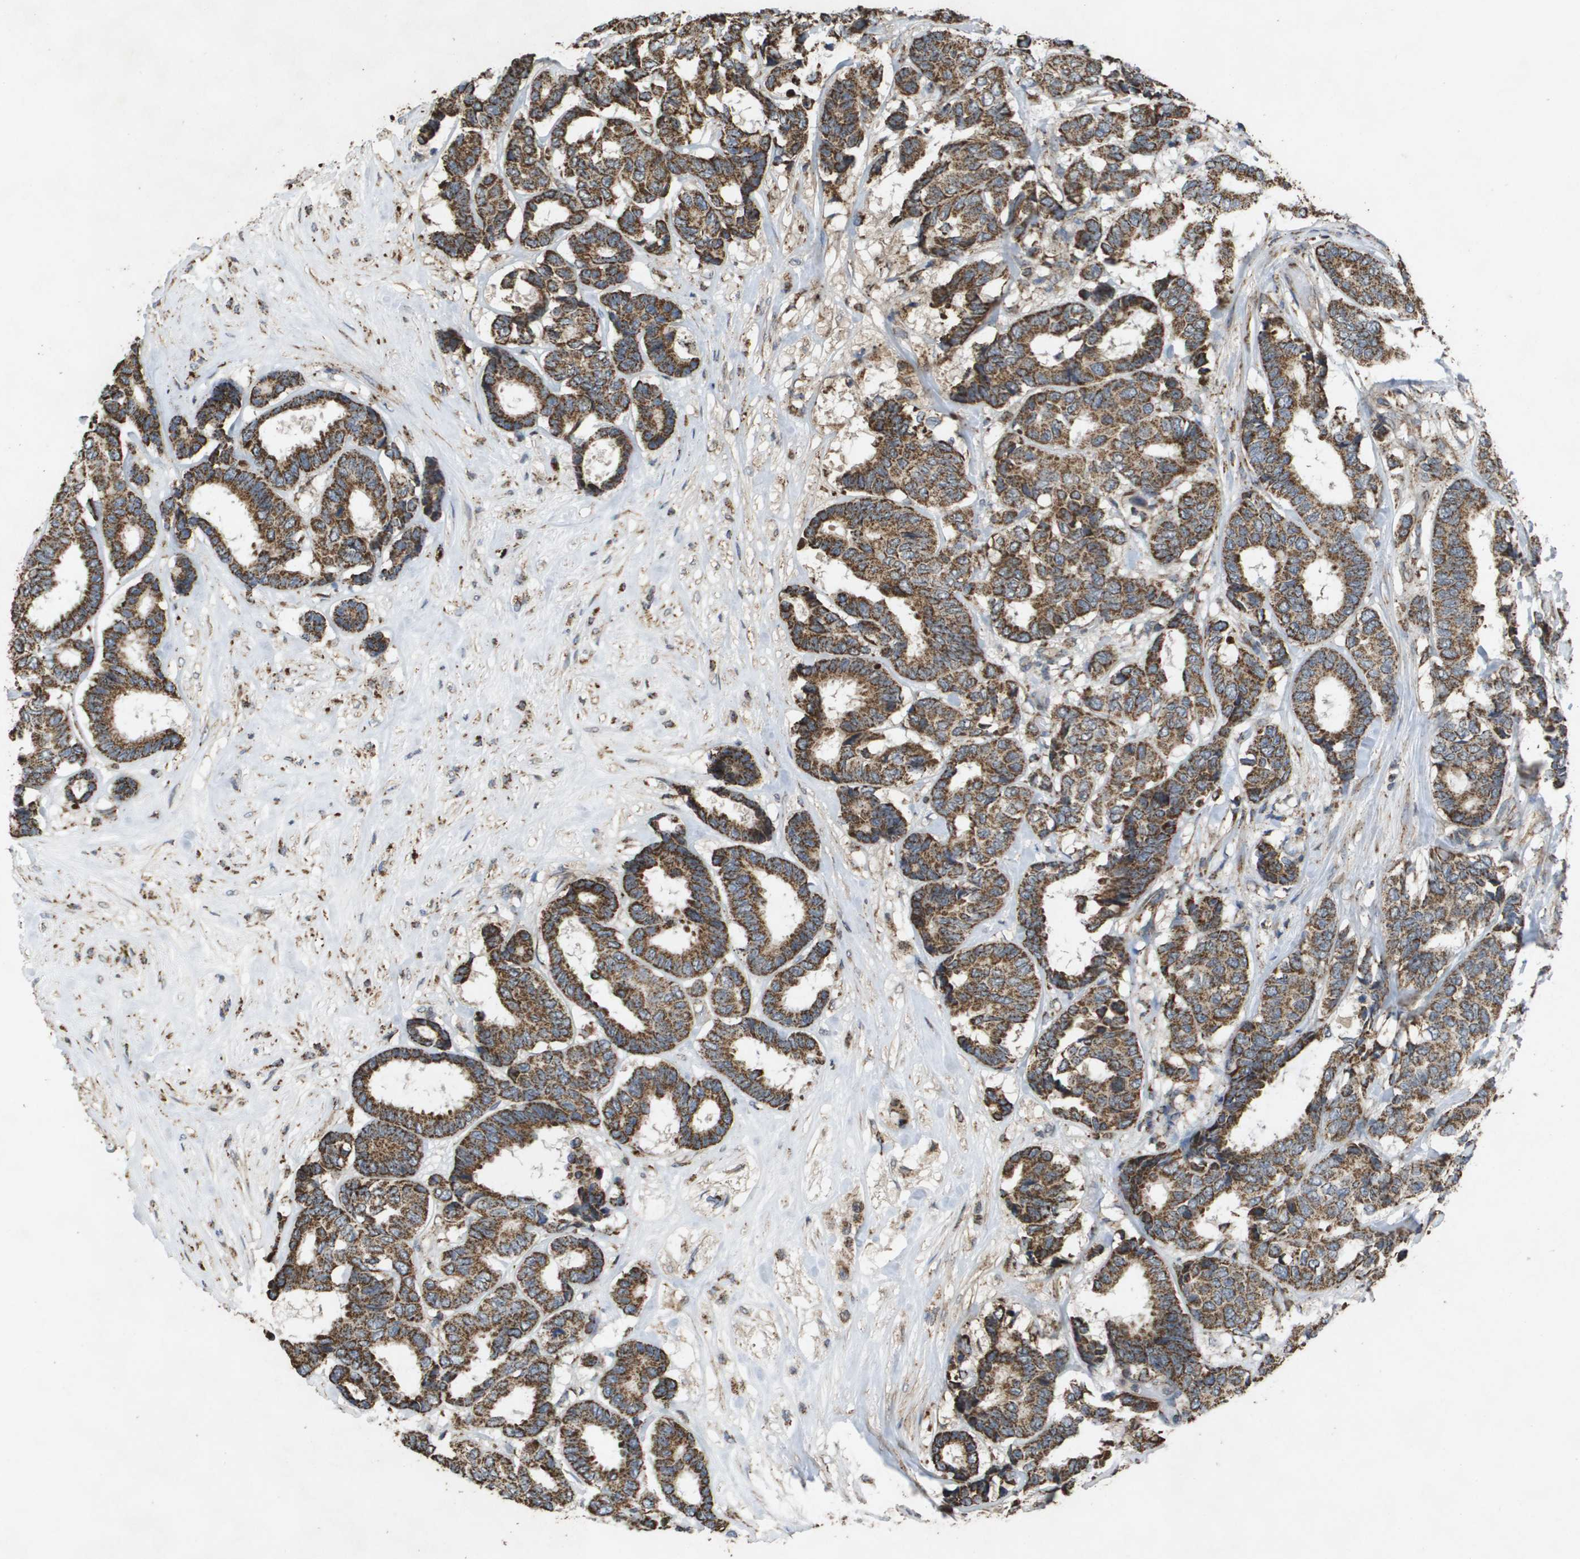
{"staining": {"intensity": "strong", "quantity": ">75%", "location": "cytoplasmic/membranous"}, "tissue": "breast cancer", "cell_type": "Tumor cells", "image_type": "cancer", "snomed": [{"axis": "morphology", "description": "Duct carcinoma"}, {"axis": "topography", "description": "Breast"}], "caption": "Immunohistochemical staining of breast intraductal carcinoma shows strong cytoplasmic/membranous protein positivity in about >75% of tumor cells.", "gene": "HSPE1", "patient": {"sex": "female", "age": 87}}